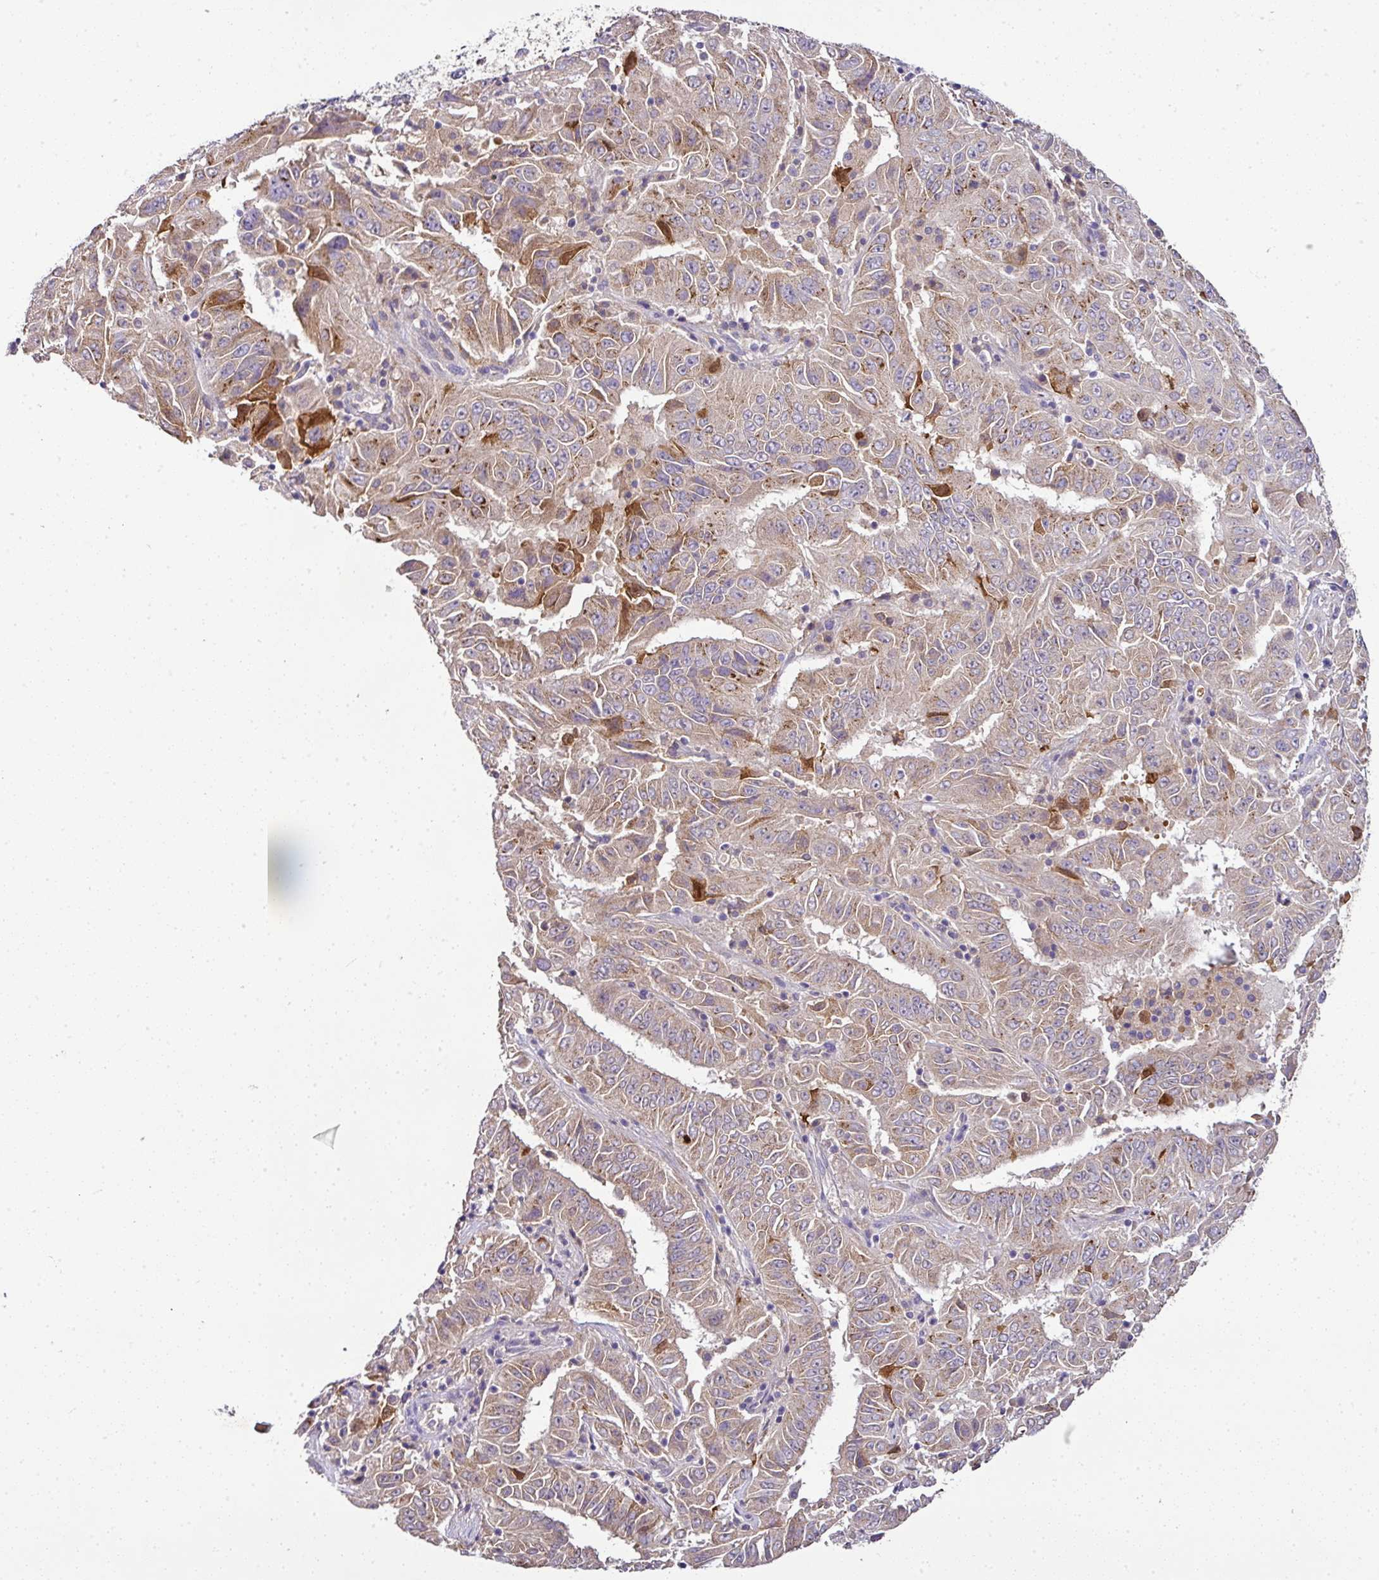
{"staining": {"intensity": "weak", "quantity": ">75%", "location": "cytoplasmic/membranous"}, "tissue": "pancreatic cancer", "cell_type": "Tumor cells", "image_type": "cancer", "snomed": [{"axis": "morphology", "description": "Adenocarcinoma, NOS"}, {"axis": "topography", "description": "Pancreas"}], "caption": "Protein analysis of pancreatic cancer tissue displays weak cytoplasmic/membranous expression in approximately >75% of tumor cells.", "gene": "CAB39L", "patient": {"sex": "male", "age": 63}}